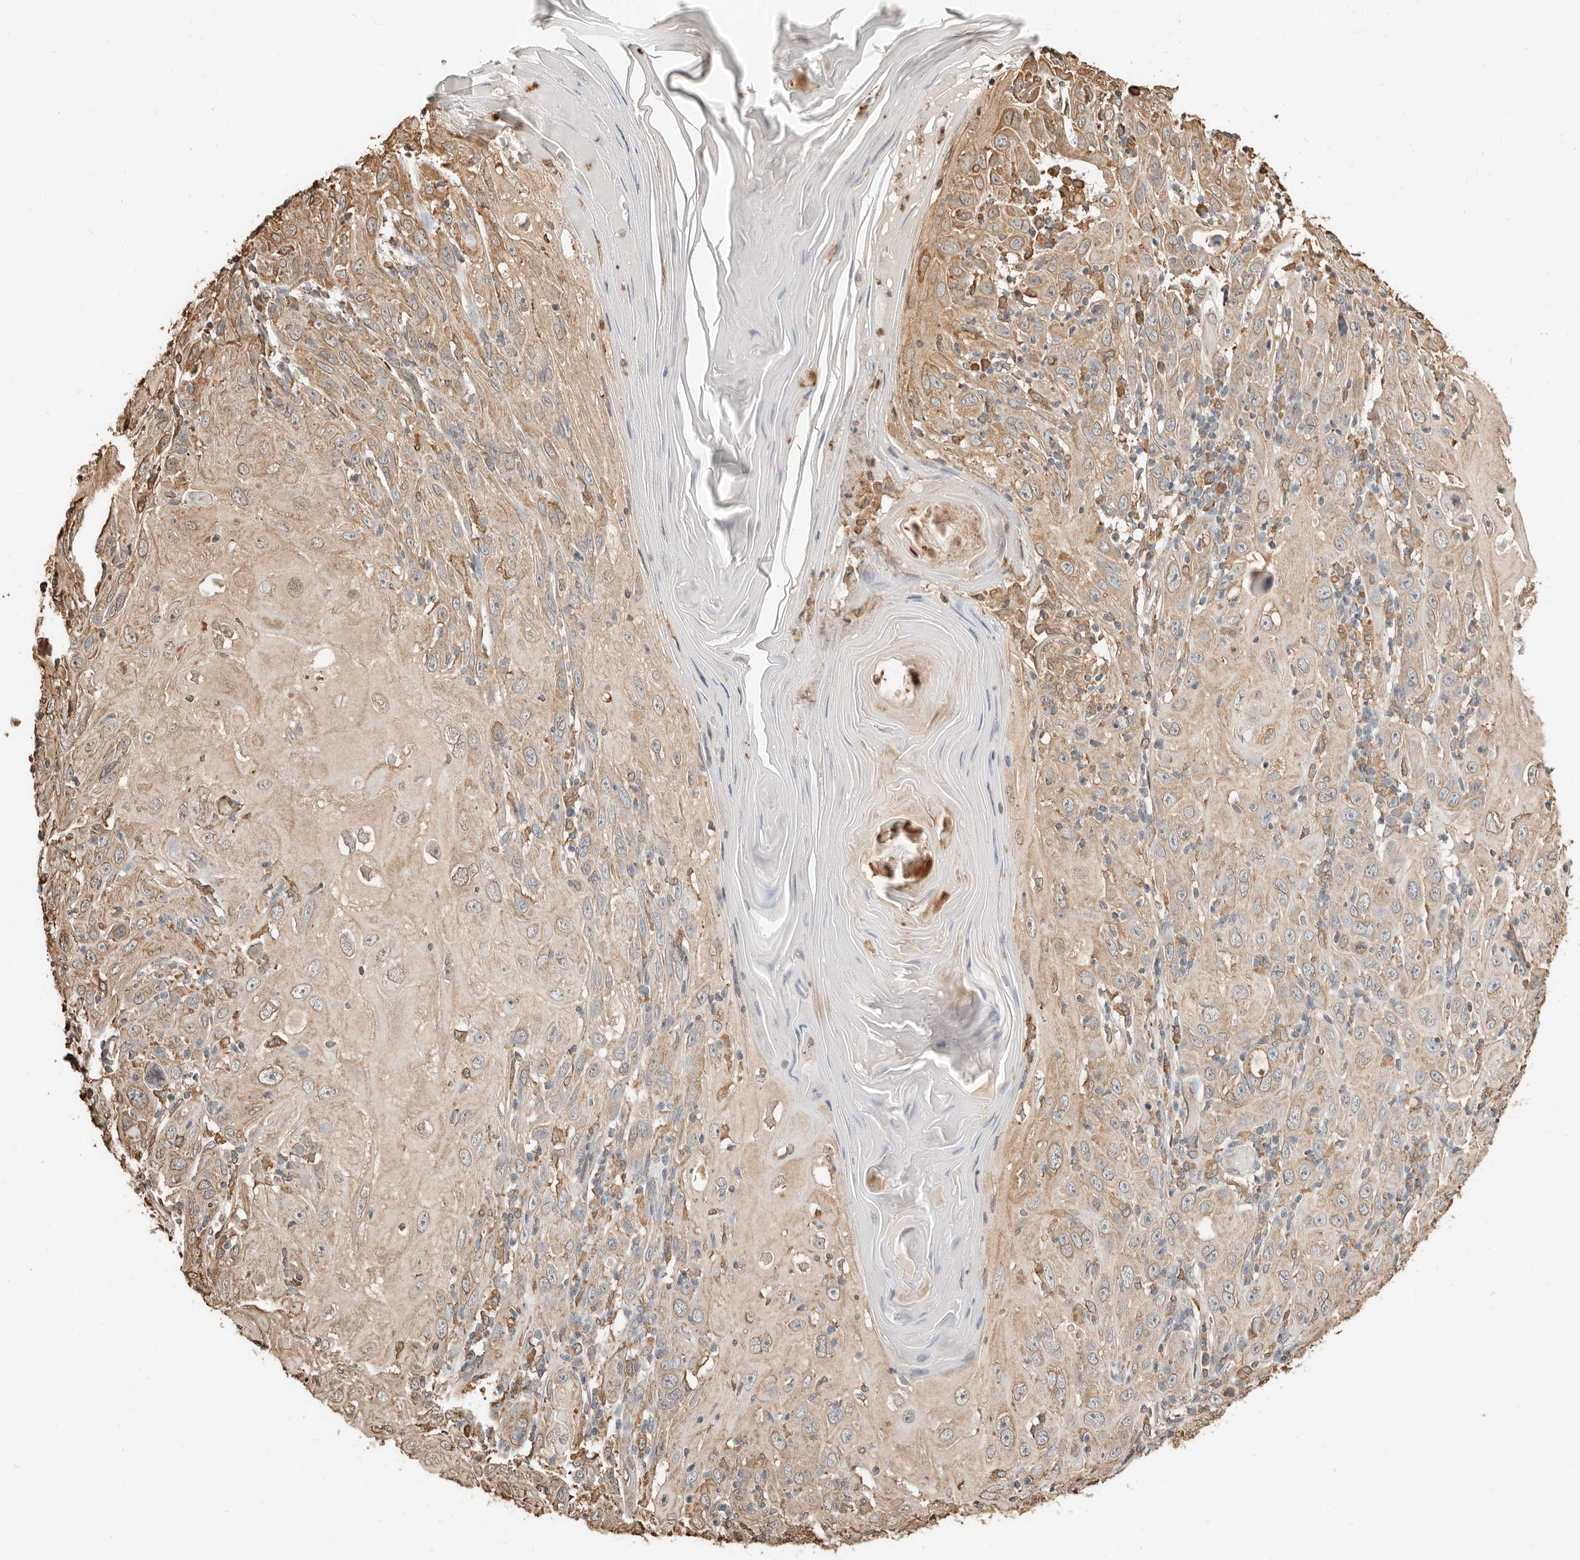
{"staining": {"intensity": "weak", "quantity": ">75%", "location": "cytoplasmic/membranous"}, "tissue": "skin cancer", "cell_type": "Tumor cells", "image_type": "cancer", "snomed": [{"axis": "morphology", "description": "Squamous cell carcinoma, NOS"}, {"axis": "topography", "description": "Skin"}], "caption": "Immunohistochemical staining of skin squamous cell carcinoma reveals low levels of weak cytoplasmic/membranous protein positivity in approximately >75% of tumor cells.", "gene": "ARHGEF10L", "patient": {"sex": "female", "age": 88}}